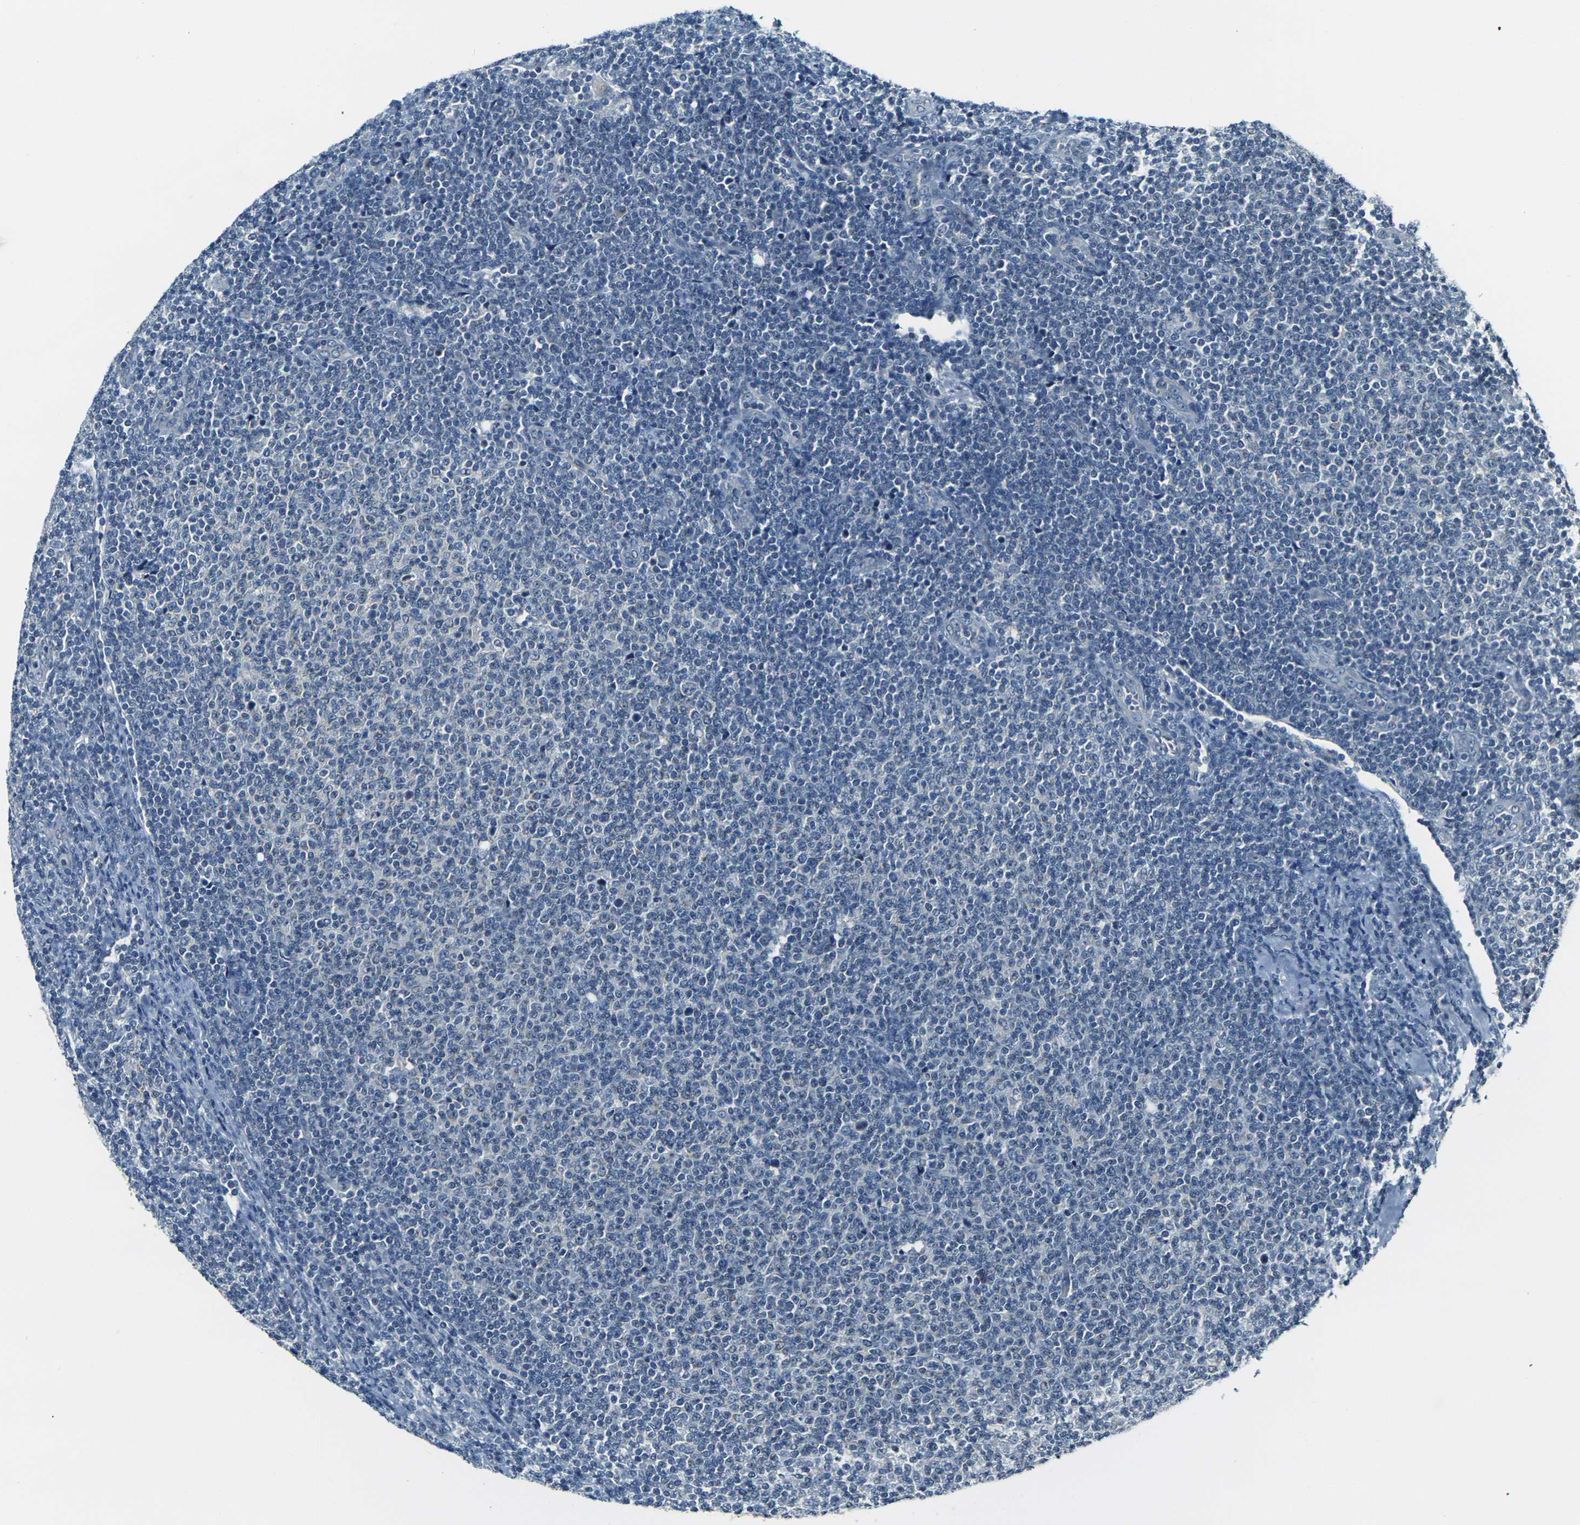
{"staining": {"intensity": "negative", "quantity": "none", "location": "none"}, "tissue": "lymphoma", "cell_type": "Tumor cells", "image_type": "cancer", "snomed": [{"axis": "morphology", "description": "Malignant lymphoma, non-Hodgkin's type, Low grade"}, {"axis": "topography", "description": "Lymph node"}], "caption": "Immunohistochemical staining of human lymphoma shows no significant positivity in tumor cells.", "gene": "SHISAL2B", "patient": {"sex": "male", "age": 66}}